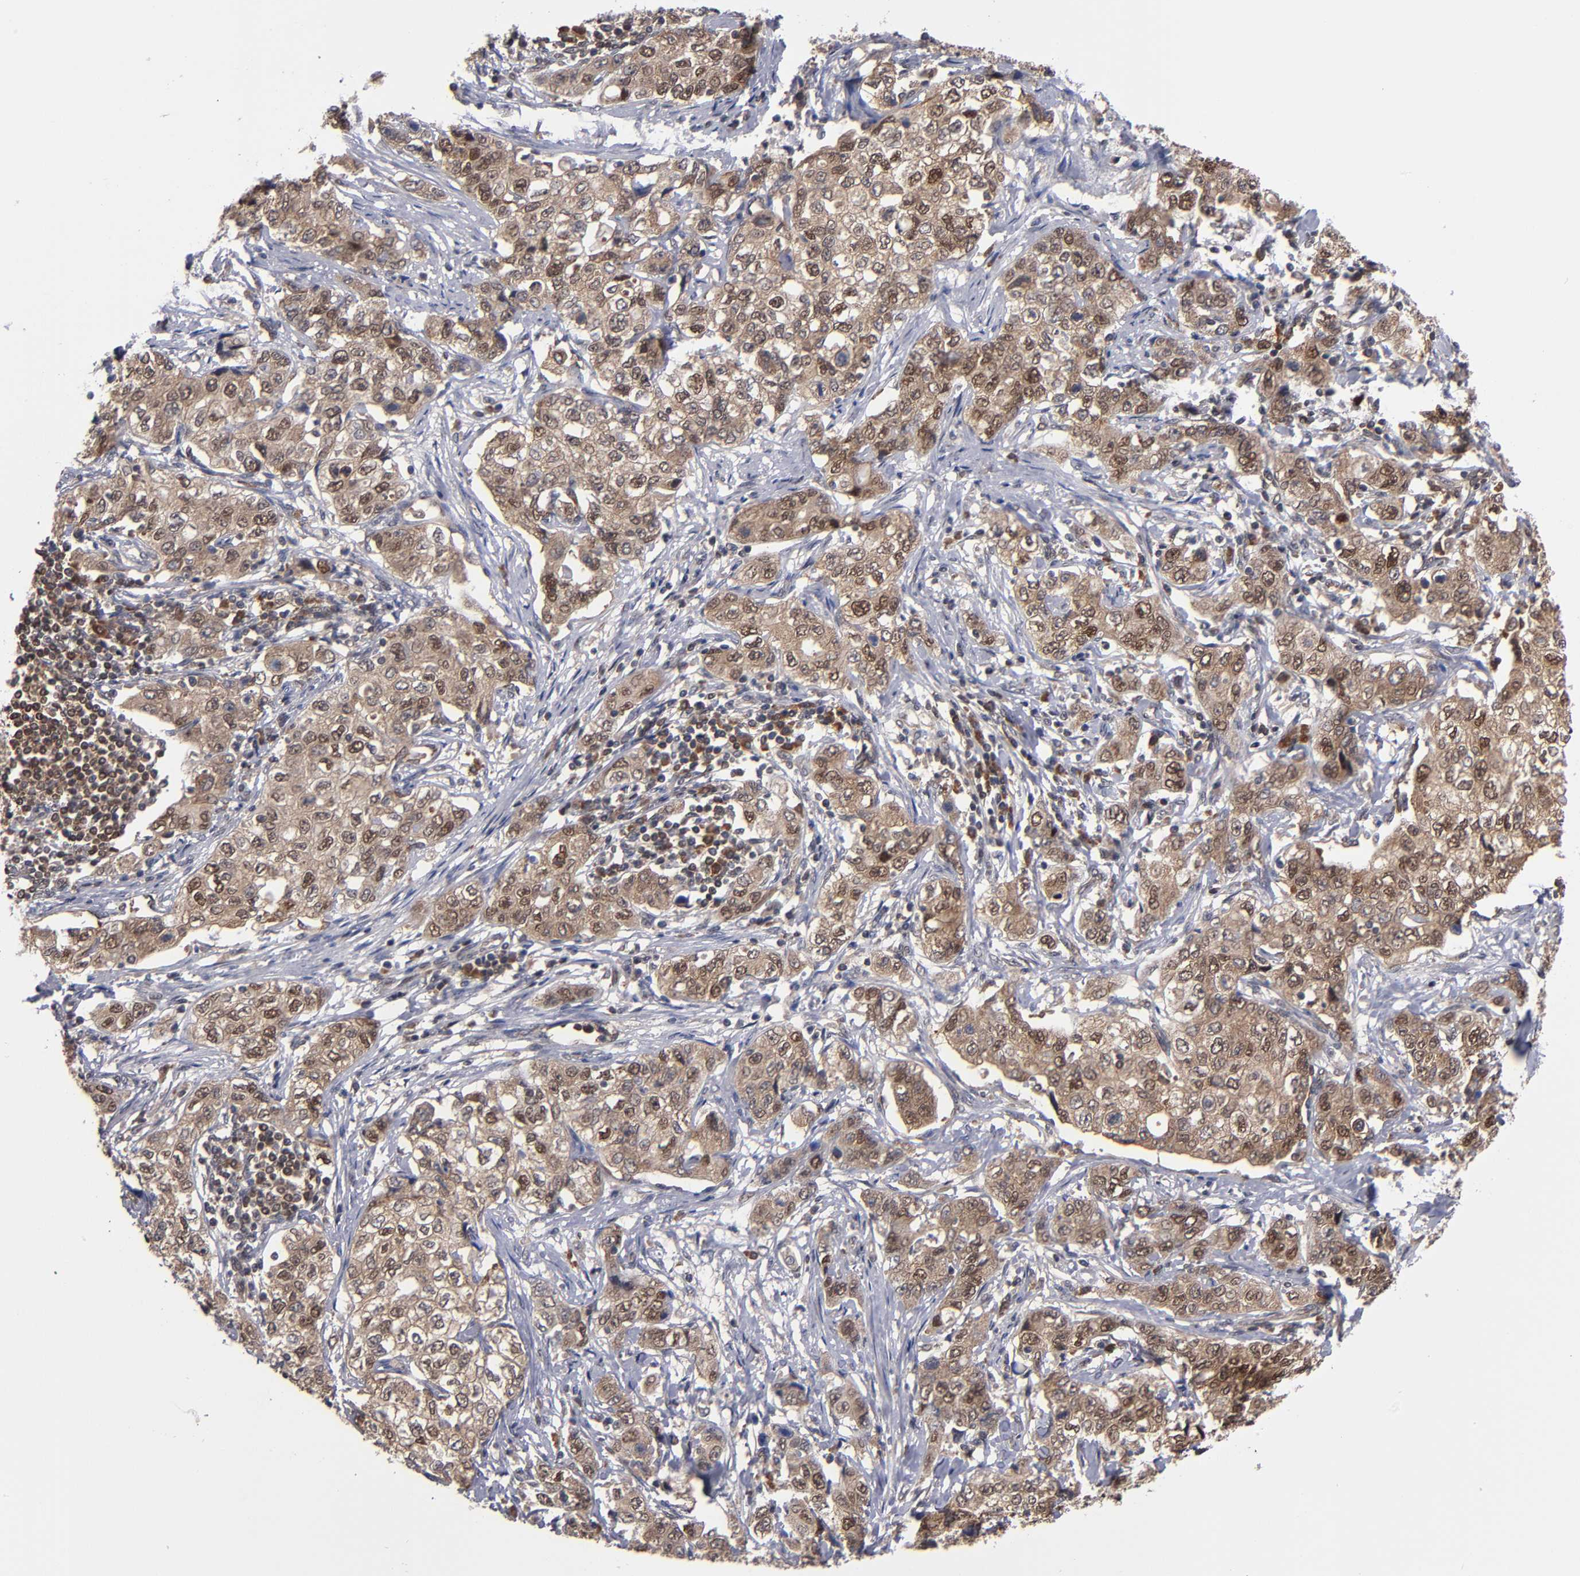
{"staining": {"intensity": "moderate", "quantity": ">75%", "location": "cytoplasmic/membranous"}, "tissue": "stomach cancer", "cell_type": "Tumor cells", "image_type": "cancer", "snomed": [{"axis": "morphology", "description": "Adenocarcinoma, NOS"}, {"axis": "topography", "description": "Stomach"}], "caption": "There is medium levels of moderate cytoplasmic/membranous expression in tumor cells of stomach cancer, as demonstrated by immunohistochemical staining (brown color).", "gene": "ALG13", "patient": {"sex": "male", "age": 48}}